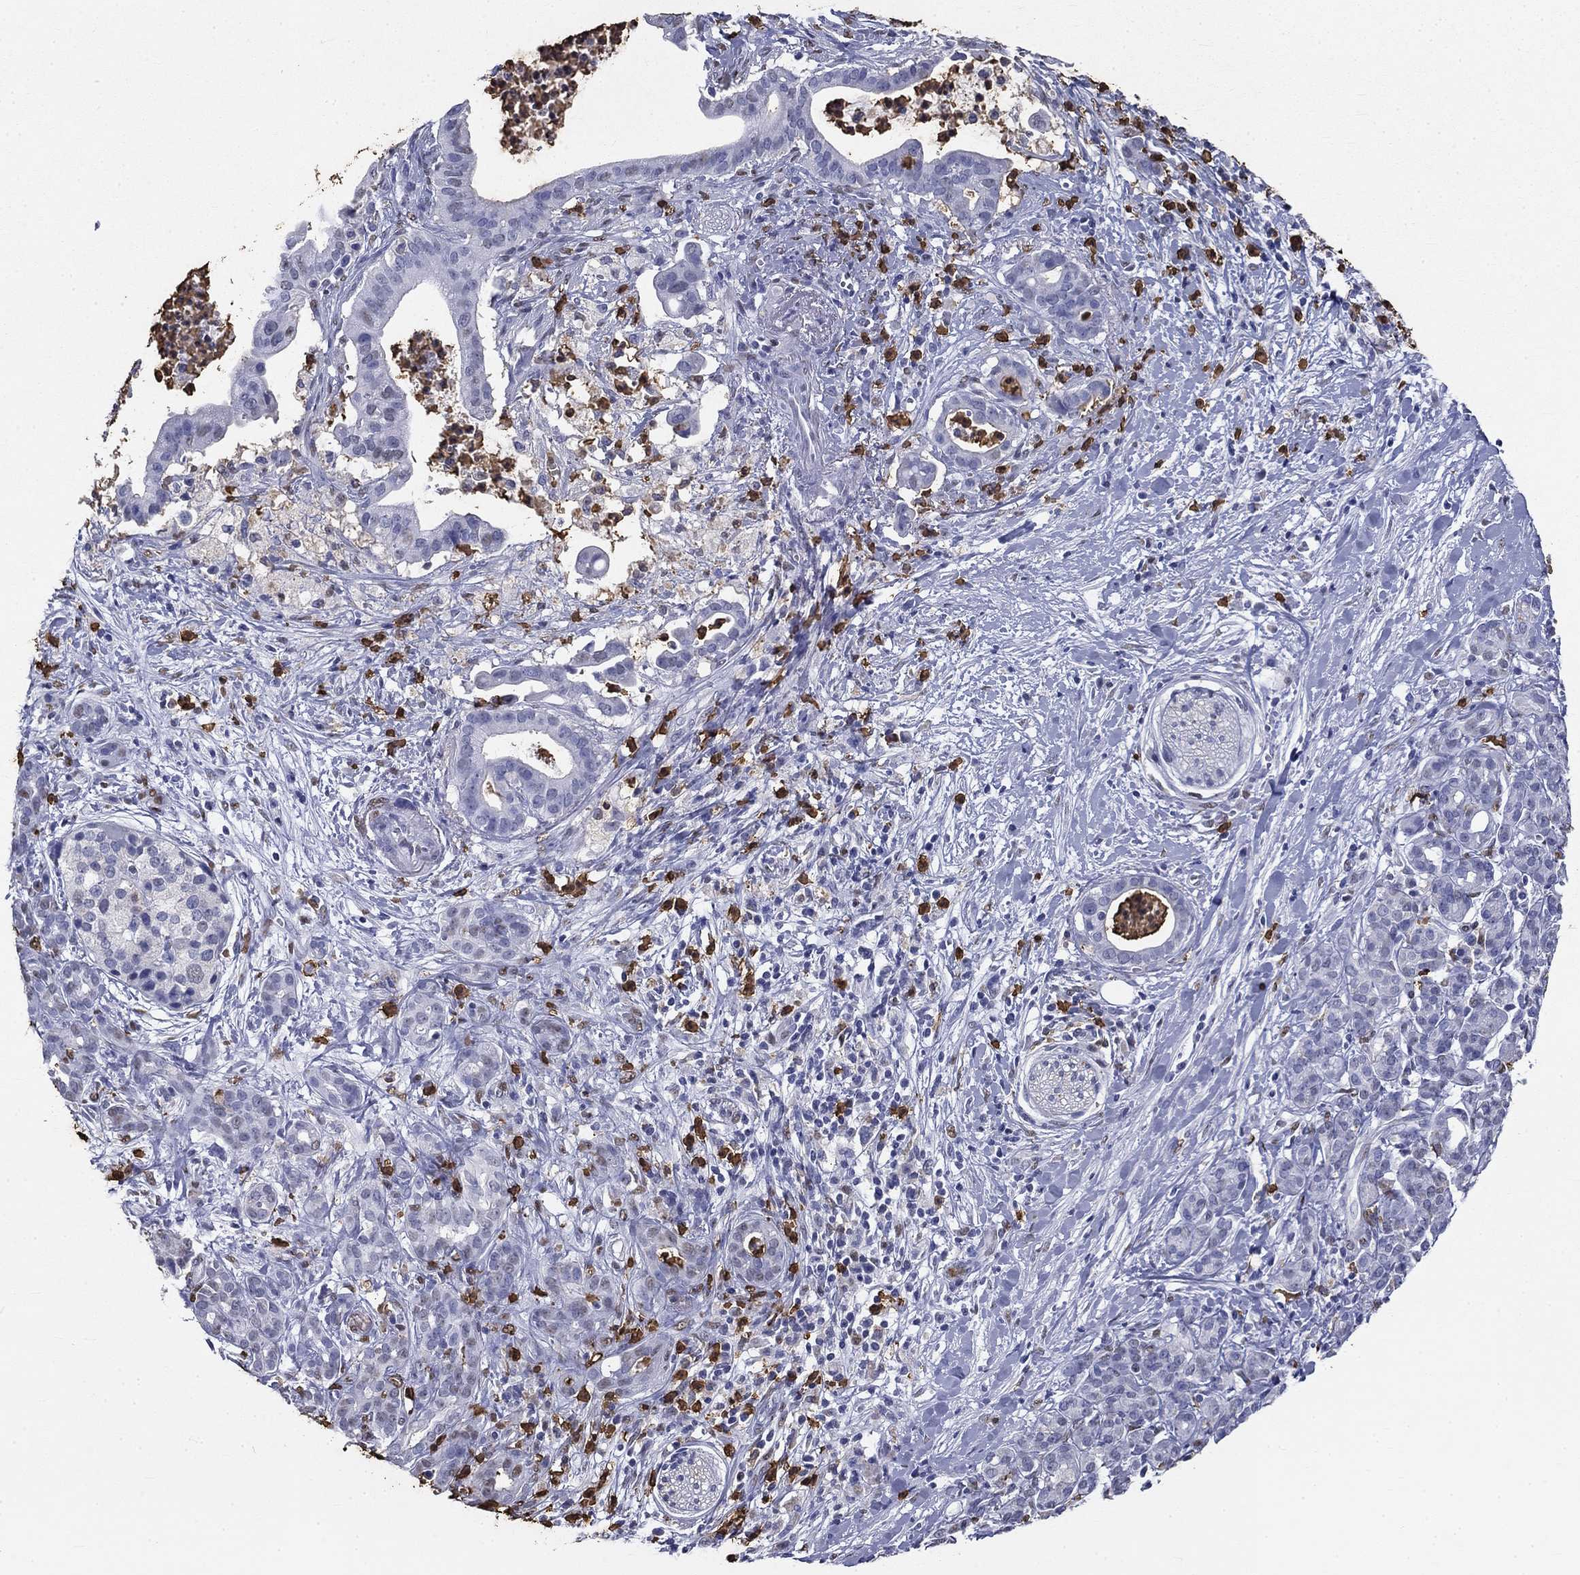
{"staining": {"intensity": "negative", "quantity": "none", "location": "none"}, "tissue": "pancreatic cancer", "cell_type": "Tumor cells", "image_type": "cancer", "snomed": [{"axis": "morphology", "description": "Adenocarcinoma, NOS"}, {"axis": "topography", "description": "Pancreas"}], "caption": "IHC image of neoplastic tissue: human pancreatic cancer stained with DAB (3,3'-diaminobenzidine) exhibits no significant protein staining in tumor cells.", "gene": "IGSF8", "patient": {"sex": "male", "age": 61}}